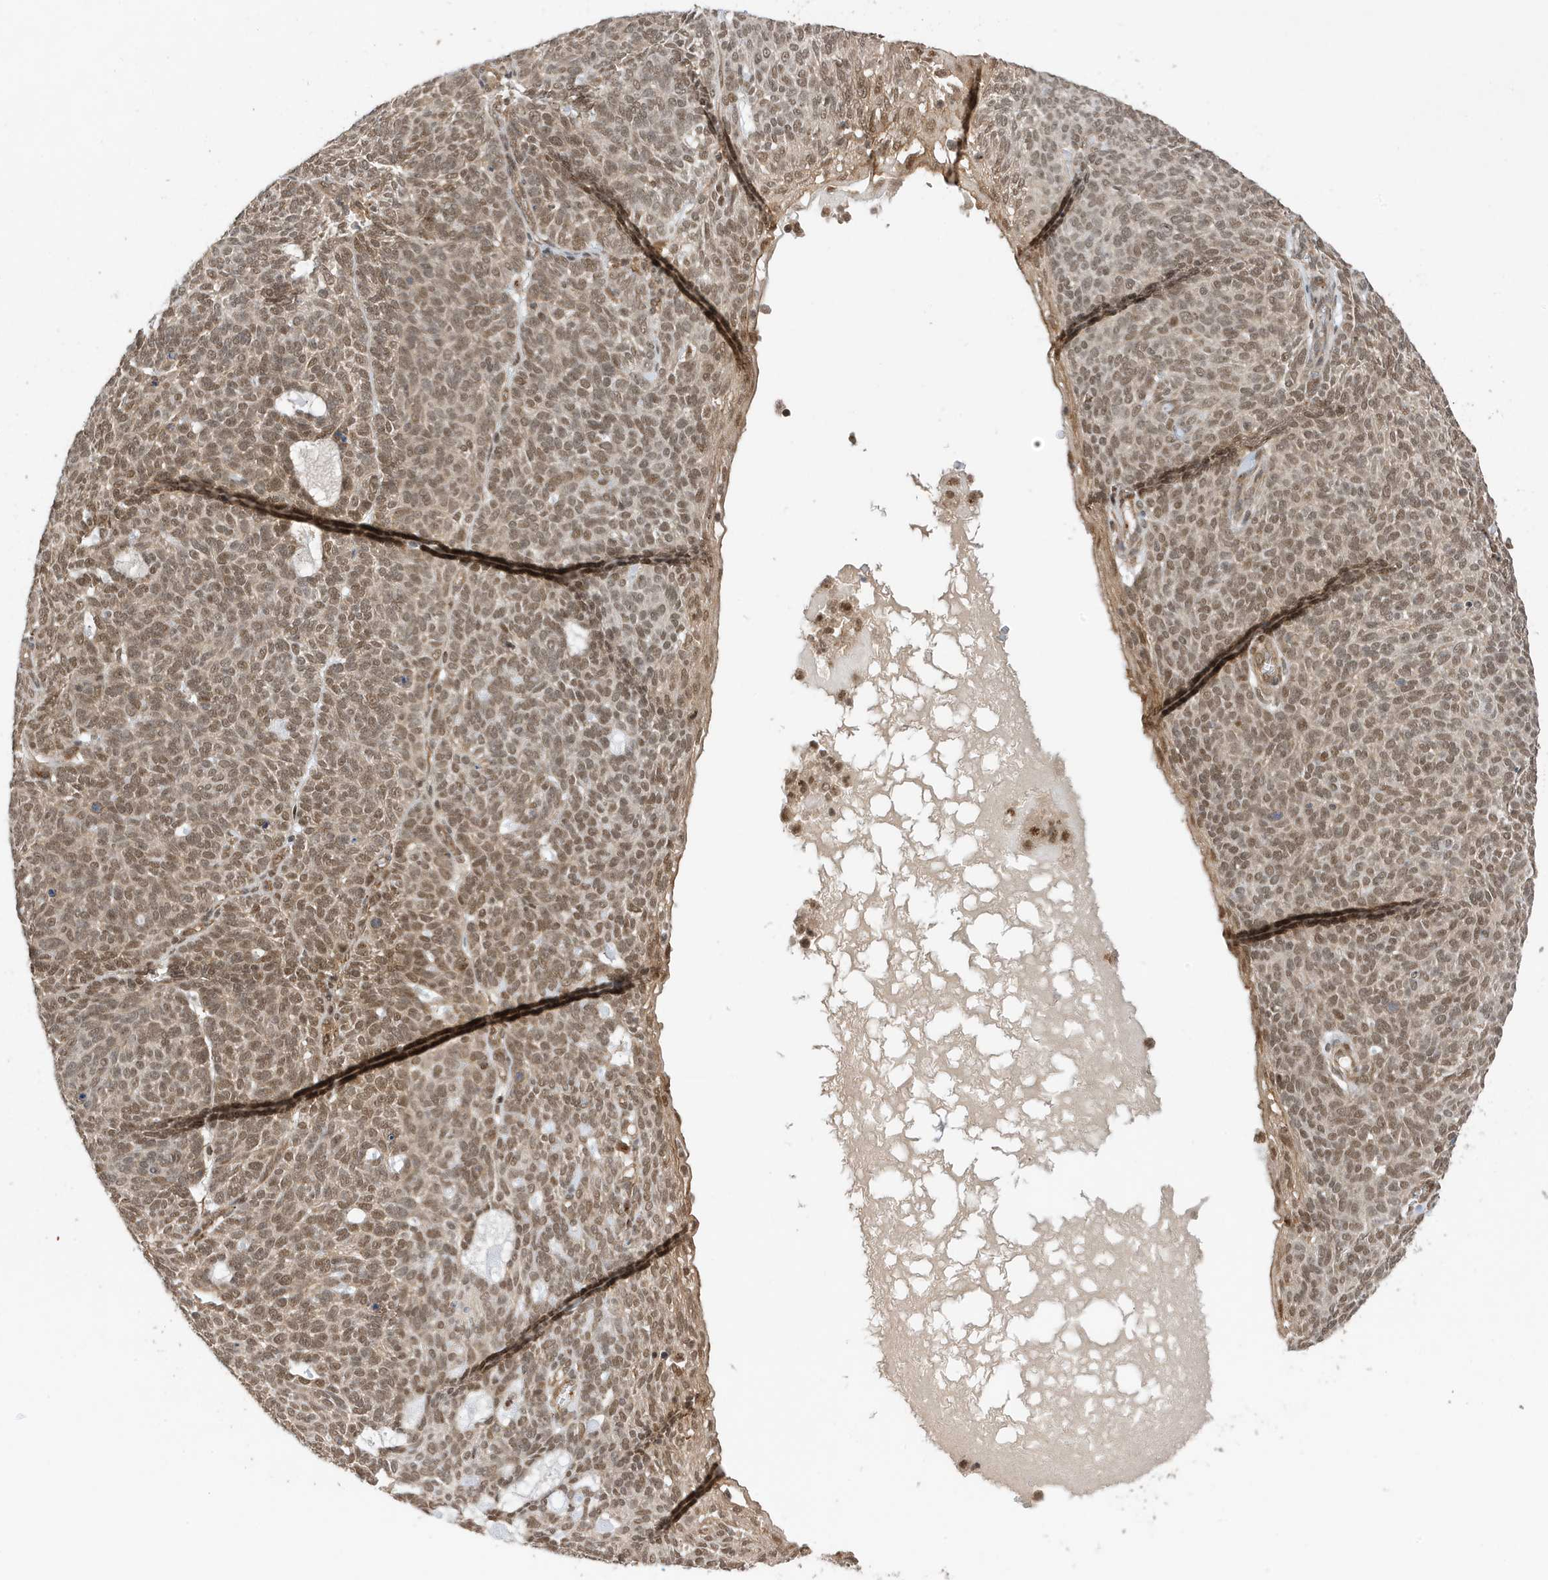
{"staining": {"intensity": "moderate", "quantity": "25%-75%", "location": "nuclear"}, "tissue": "skin cancer", "cell_type": "Tumor cells", "image_type": "cancer", "snomed": [{"axis": "morphology", "description": "Squamous cell carcinoma, NOS"}, {"axis": "topography", "description": "Skin"}], "caption": "There is medium levels of moderate nuclear staining in tumor cells of skin cancer (squamous cell carcinoma), as demonstrated by immunohistochemical staining (brown color).", "gene": "MAST3", "patient": {"sex": "female", "age": 90}}